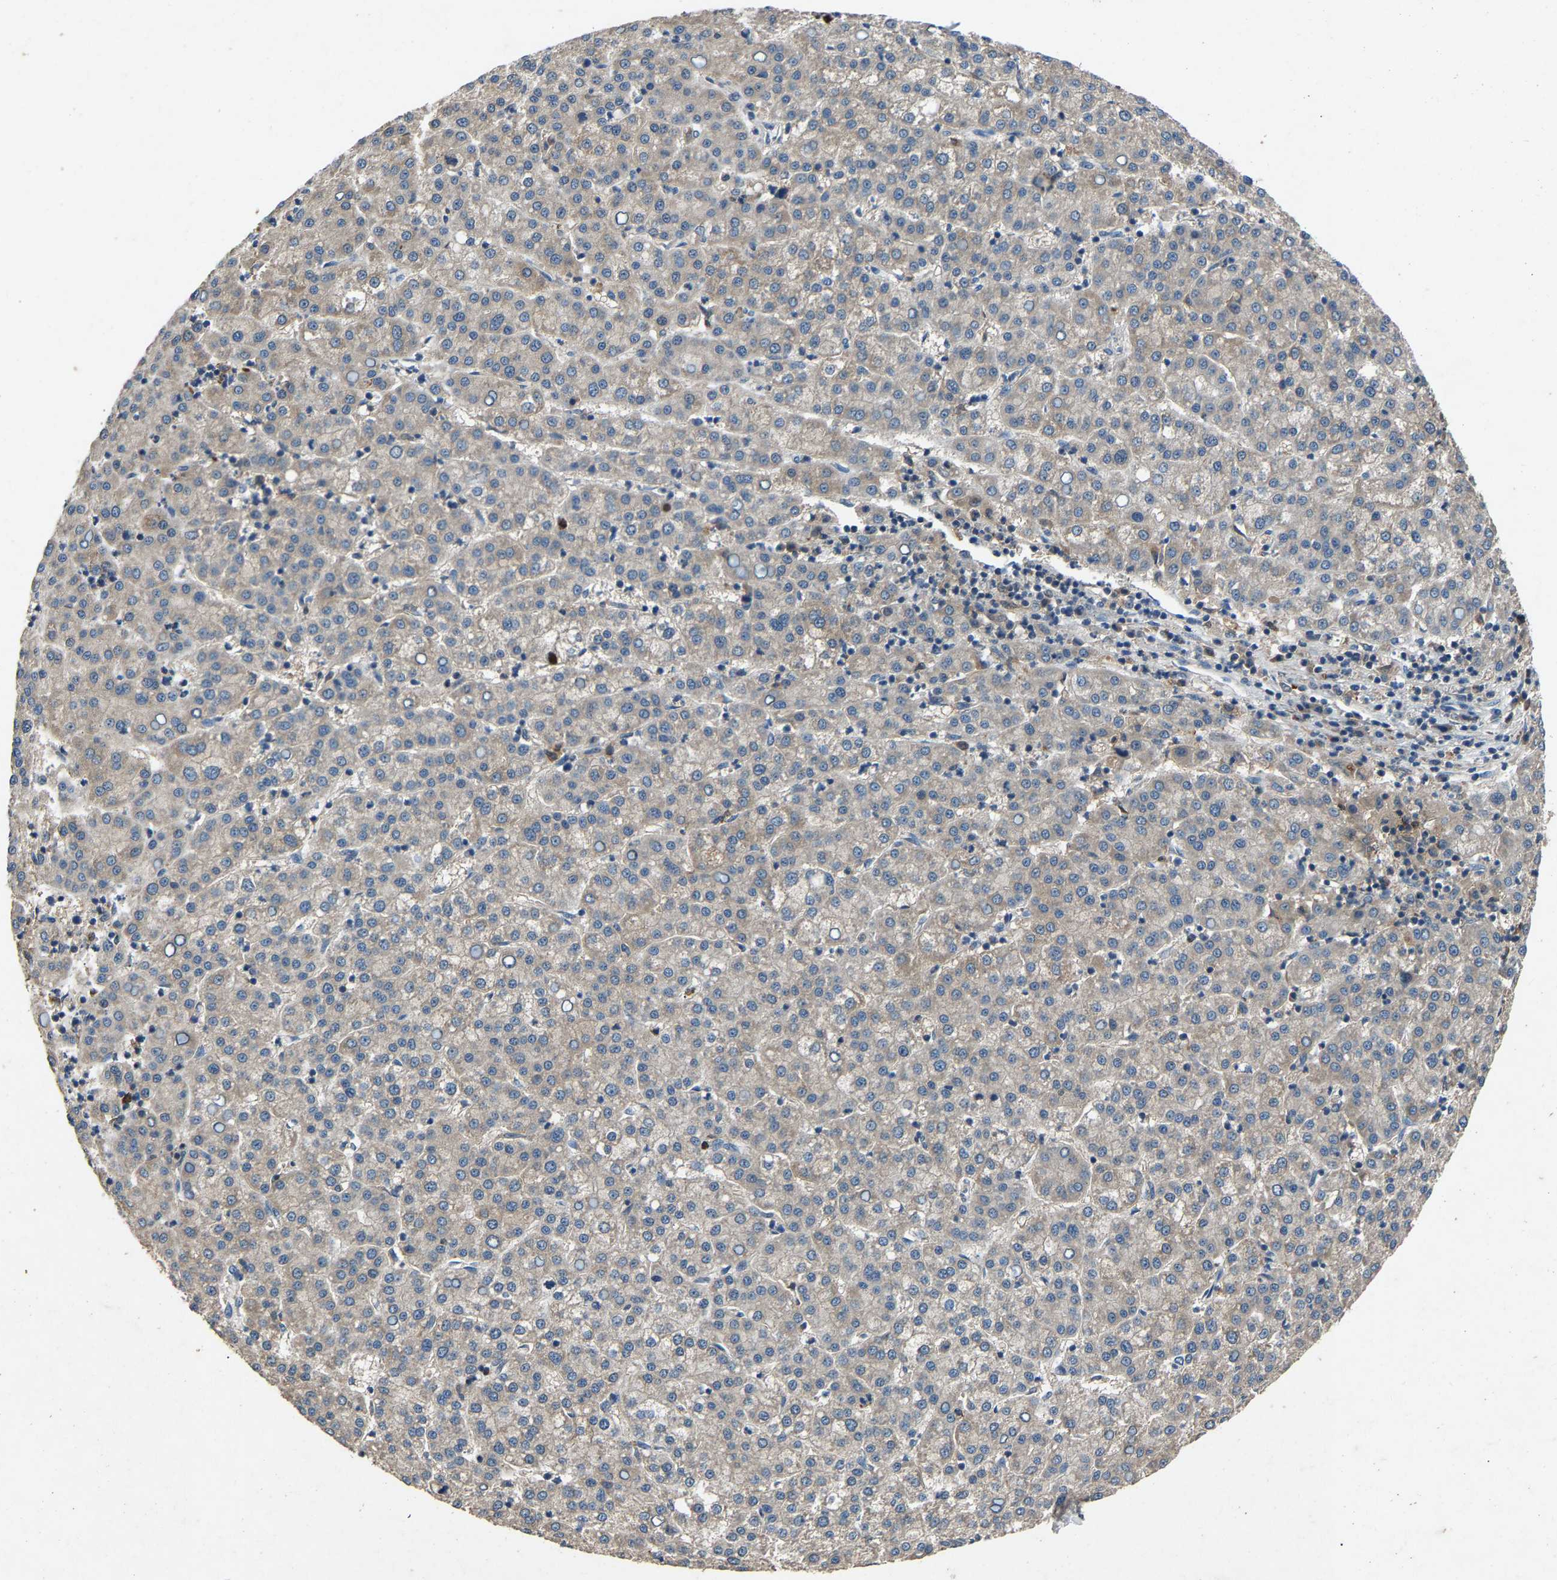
{"staining": {"intensity": "negative", "quantity": "none", "location": "none"}, "tissue": "liver cancer", "cell_type": "Tumor cells", "image_type": "cancer", "snomed": [{"axis": "morphology", "description": "Carcinoma, Hepatocellular, NOS"}, {"axis": "topography", "description": "Liver"}], "caption": "The micrograph displays no staining of tumor cells in liver cancer (hepatocellular carcinoma).", "gene": "PPID", "patient": {"sex": "female", "age": 58}}